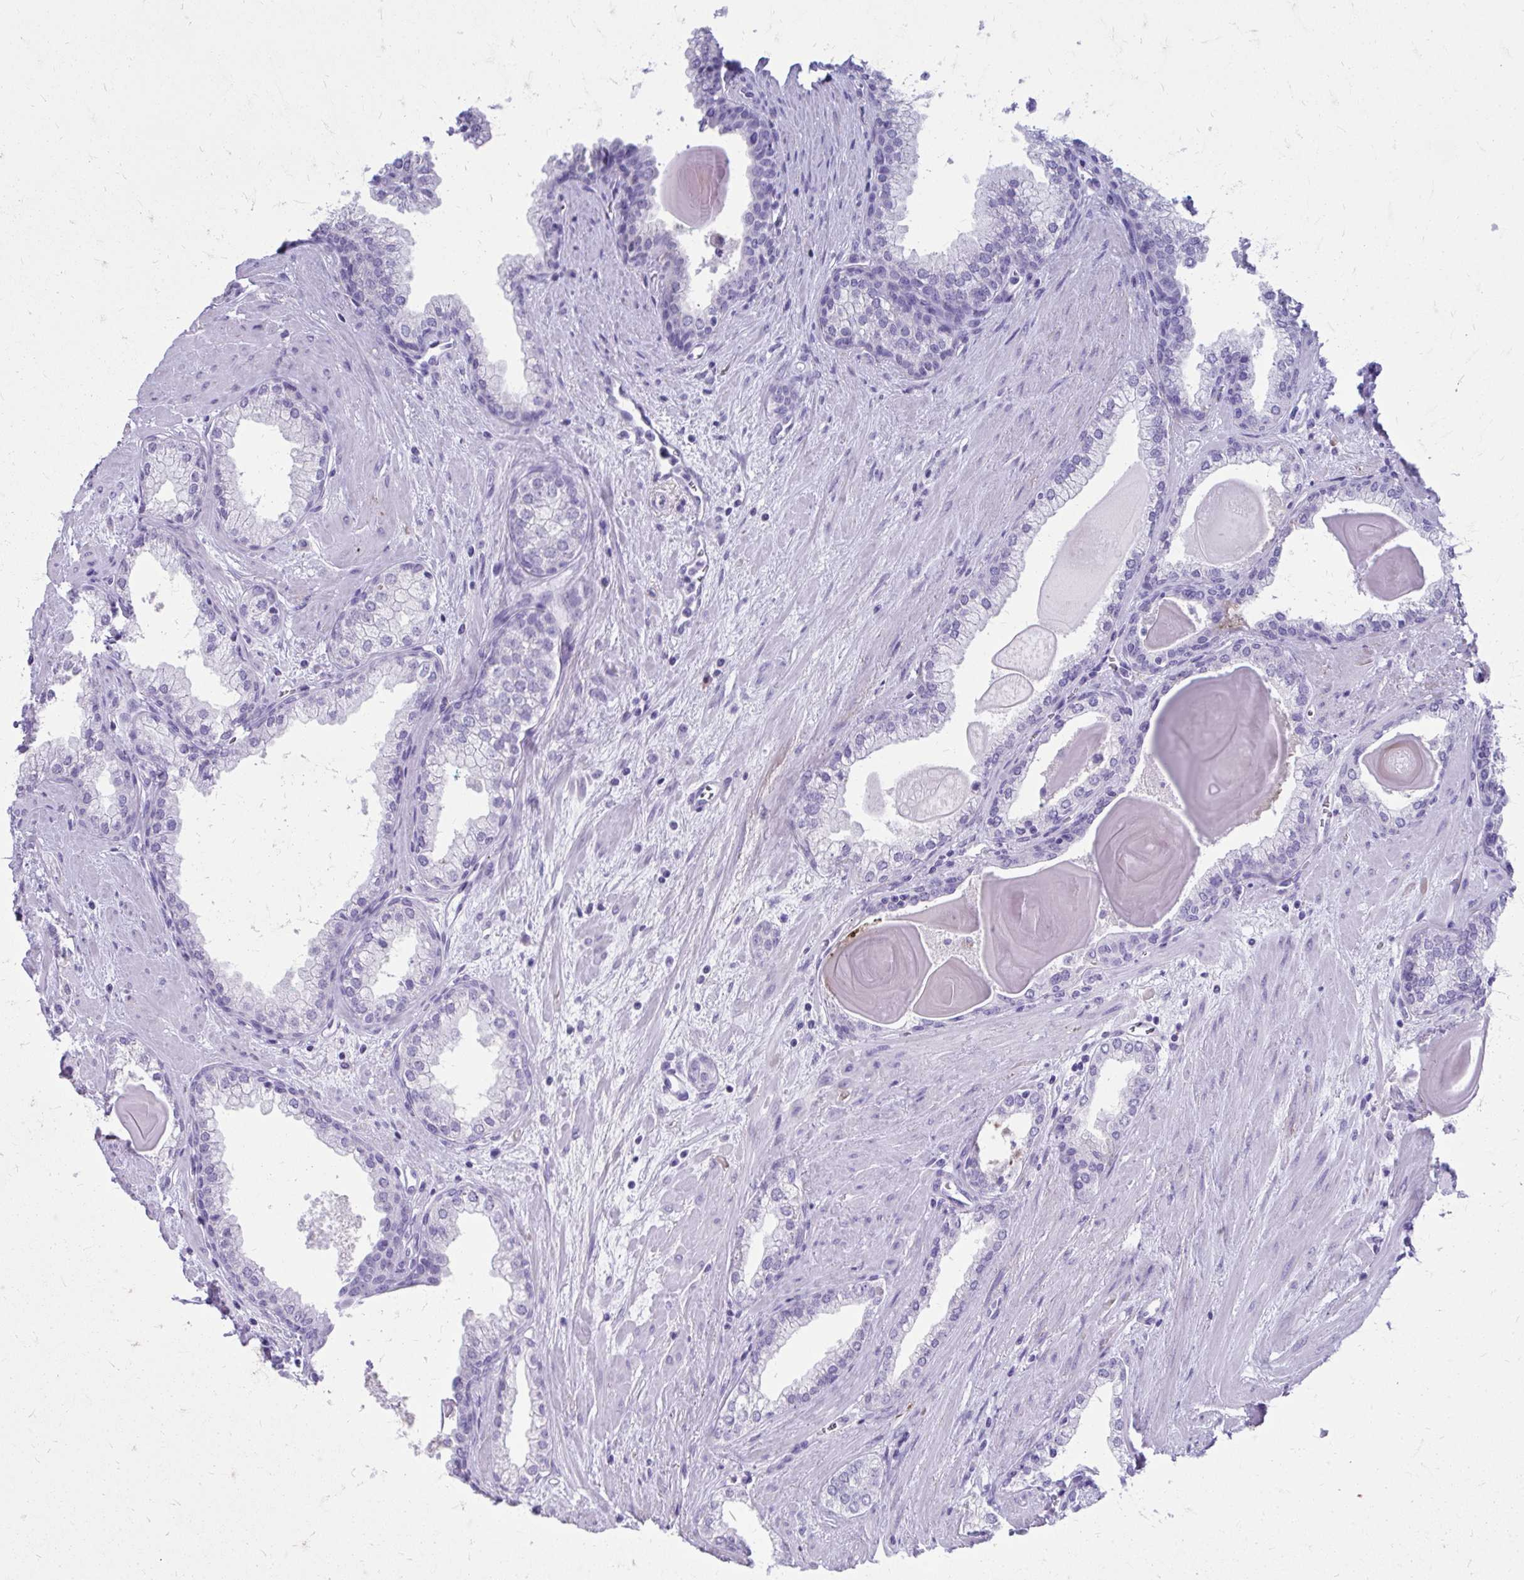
{"staining": {"intensity": "negative", "quantity": "none", "location": "none"}, "tissue": "prostate cancer", "cell_type": "Tumor cells", "image_type": "cancer", "snomed": [{"axis": "morphology", "description": "Adenocarcinoma, Low grade"}, {"axis": "topography", "description": "Prostate"}], "caption": "High power microscopy histopathology image of an immunohistochemistry photomicrograph of prostate cancer, revealing no significant positivity in tumor cells.", "gene": "SATL1", "patient": {"sex": "male", "age": 64}}